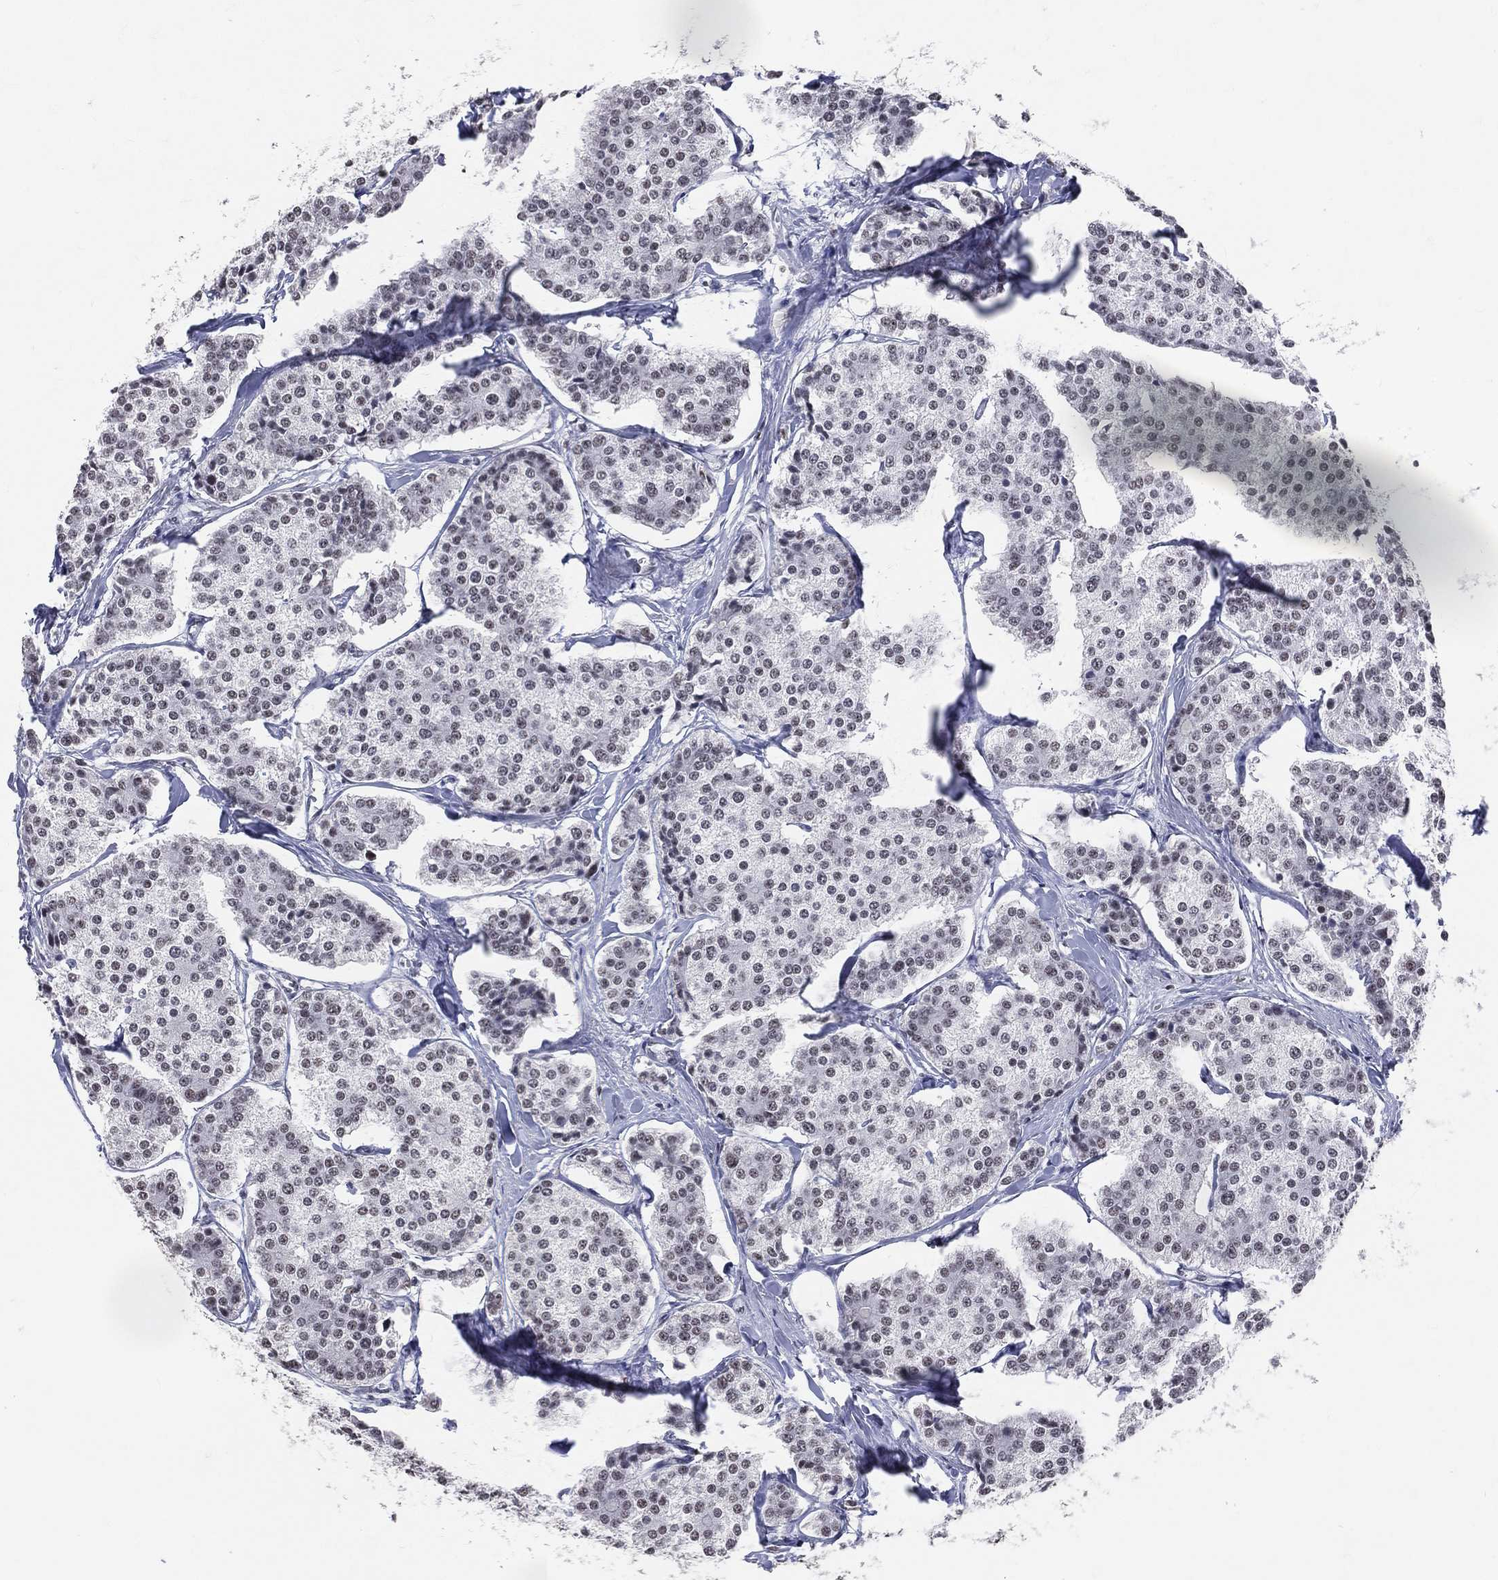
{"staining": {"intensity": "negative", "quantity": "none", "location": "none"}, "tissue": "carcinoid", "cell_type": "Tumor cells", "image_type": "cancer", "snomed": [{"axis": "morphology", "description": "Carcinoid, malignant, NOS"}, {"axis": "topography", "description": "Small intestine"}], "caption": "This image is of carcinoid stained with immunohistochemistry to label a protein in brown with the nuclei are counter-stained blue. There is no expression in tumor cells.", "gene": "CDK7", "patient": {"sex": "female", "age": 65}}